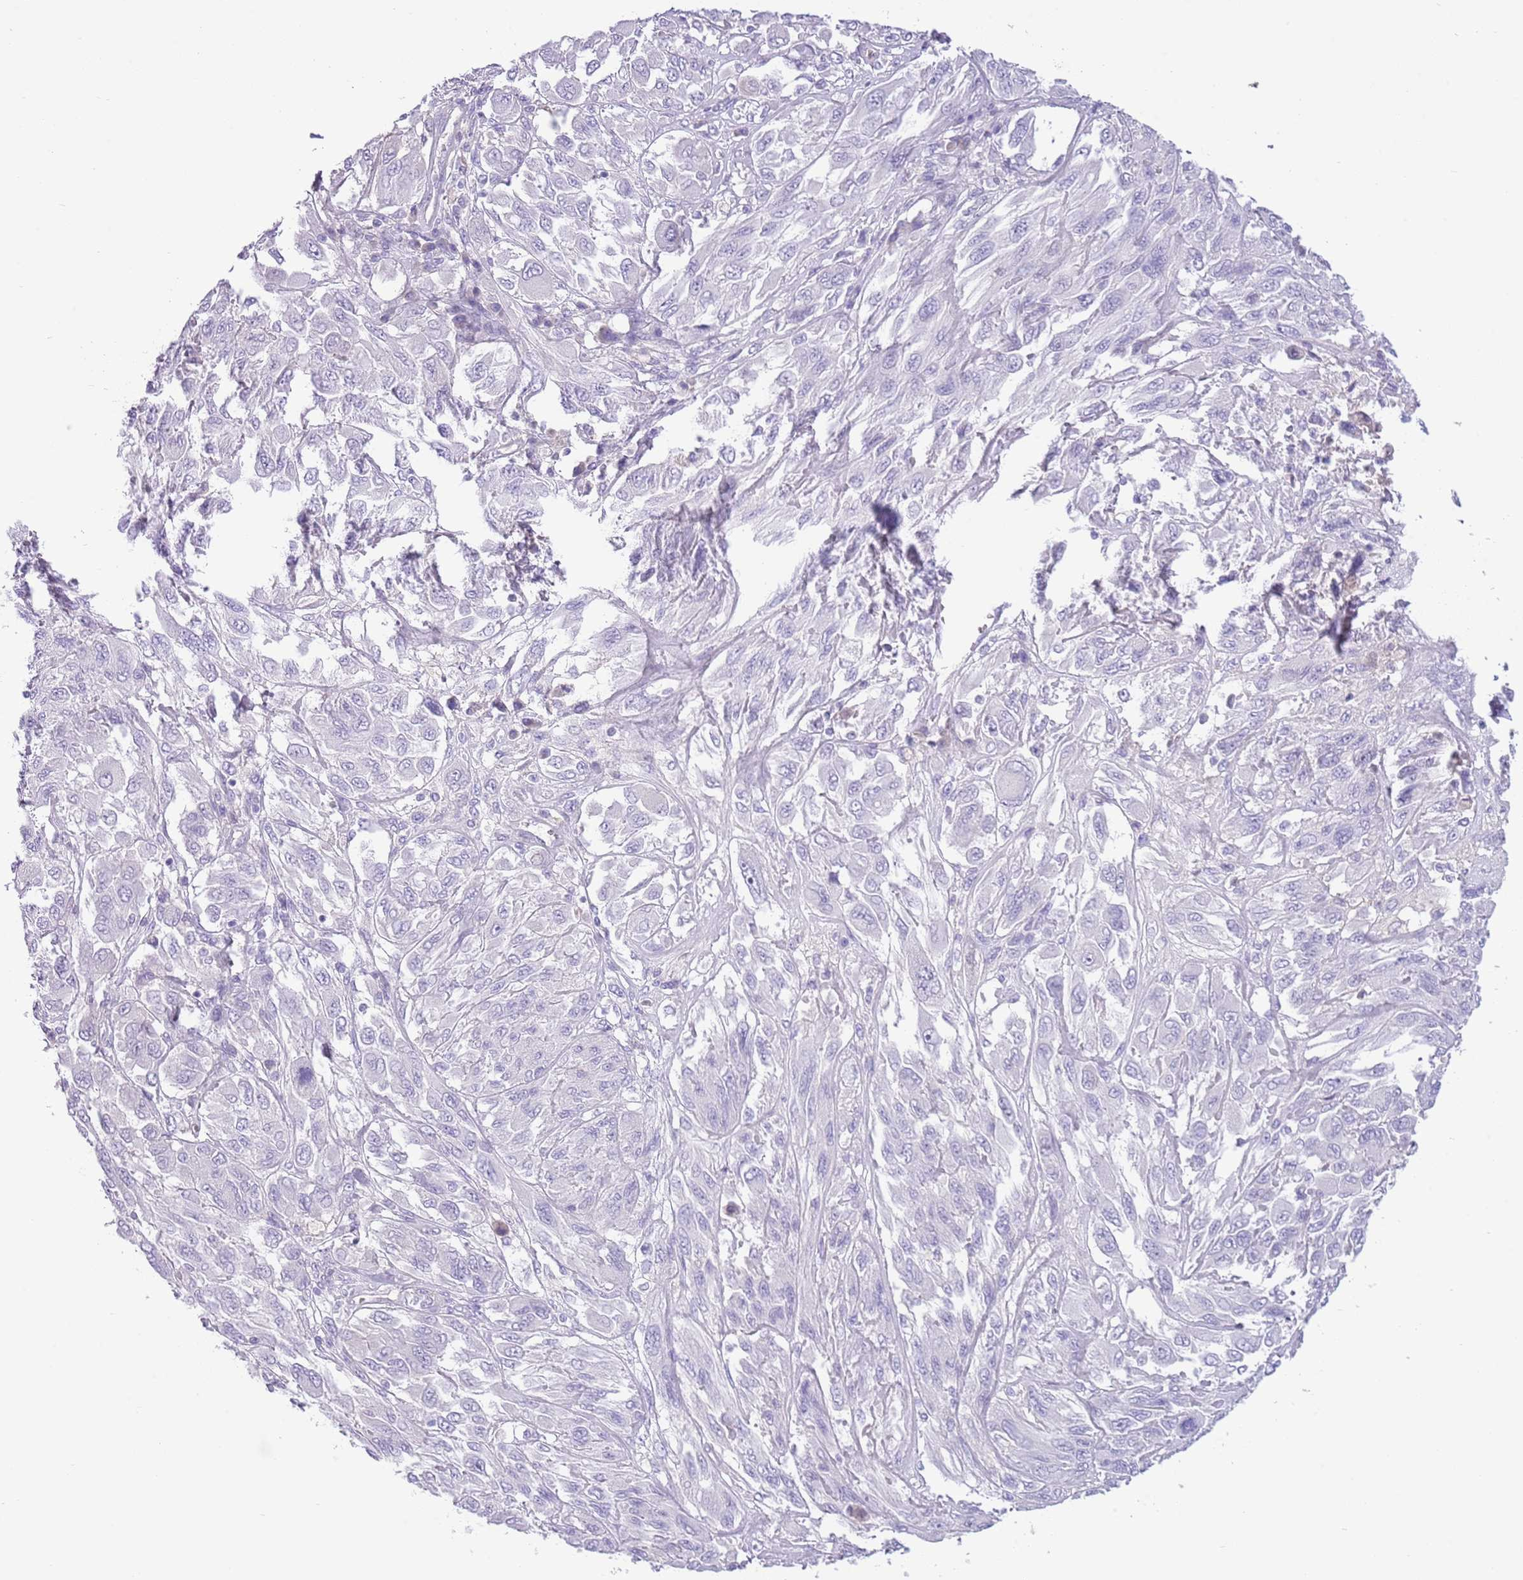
{"staining": {"intensity": "negative", "quantity": "none", "location": "none"}, "tissue": "melanoma", "cell_type": "Tumor cells", "image_type": "cancer", "snomed": [{"axis": "morphology", "description": "Malignant melanoma, NOS"}, {"axis": "topography", "description": "Skin"}], "caption": "Malignant melanoma stained for a protein using immunohistochemistry shows no positivity tumor cells.", "gene": "TOX2", "patient": {"sex": "female", "age": 91}}